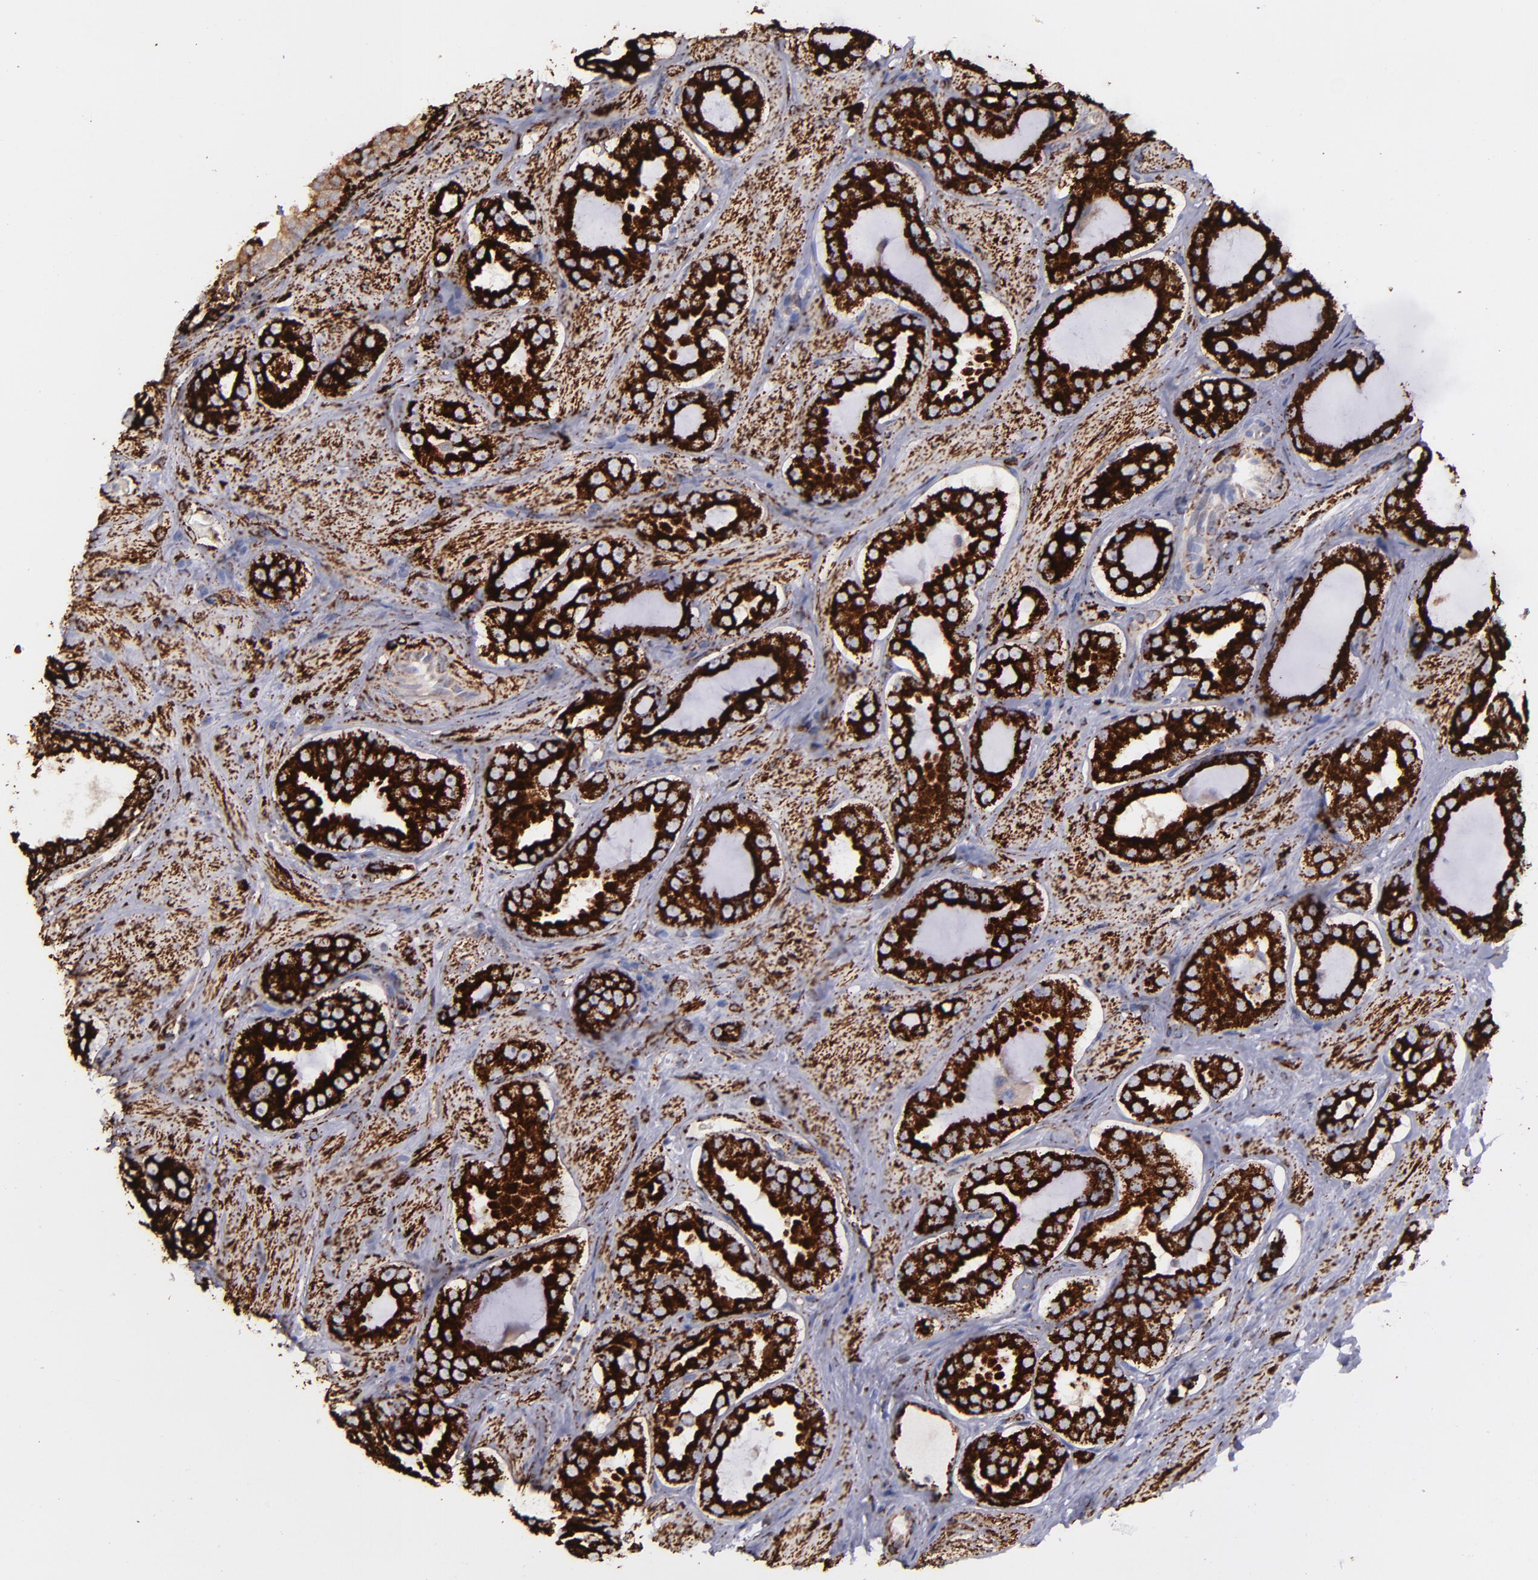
{"staining": {"intensity": "strong", "quantity": ">75%", "location": "cytoplasmic/membranous"}, "tissue": "prostate cancer", "cell_type": "Tumor cells", "image_type": "cancer", "snomed": [{"axis": "morphology", "description": "Adenocarcinoma, Low grade"}, {"axis": "topography", "description": "Prostate"}], "caption": "Prostate low-grade adenocarcinoma was stained to show a protein in brown. There is high levels of strong cytoplasmic/membranous staining in approximately >75% of tumor cells.", "gene": "MAOB", "patient": {"sex": "male", "age": 59}}